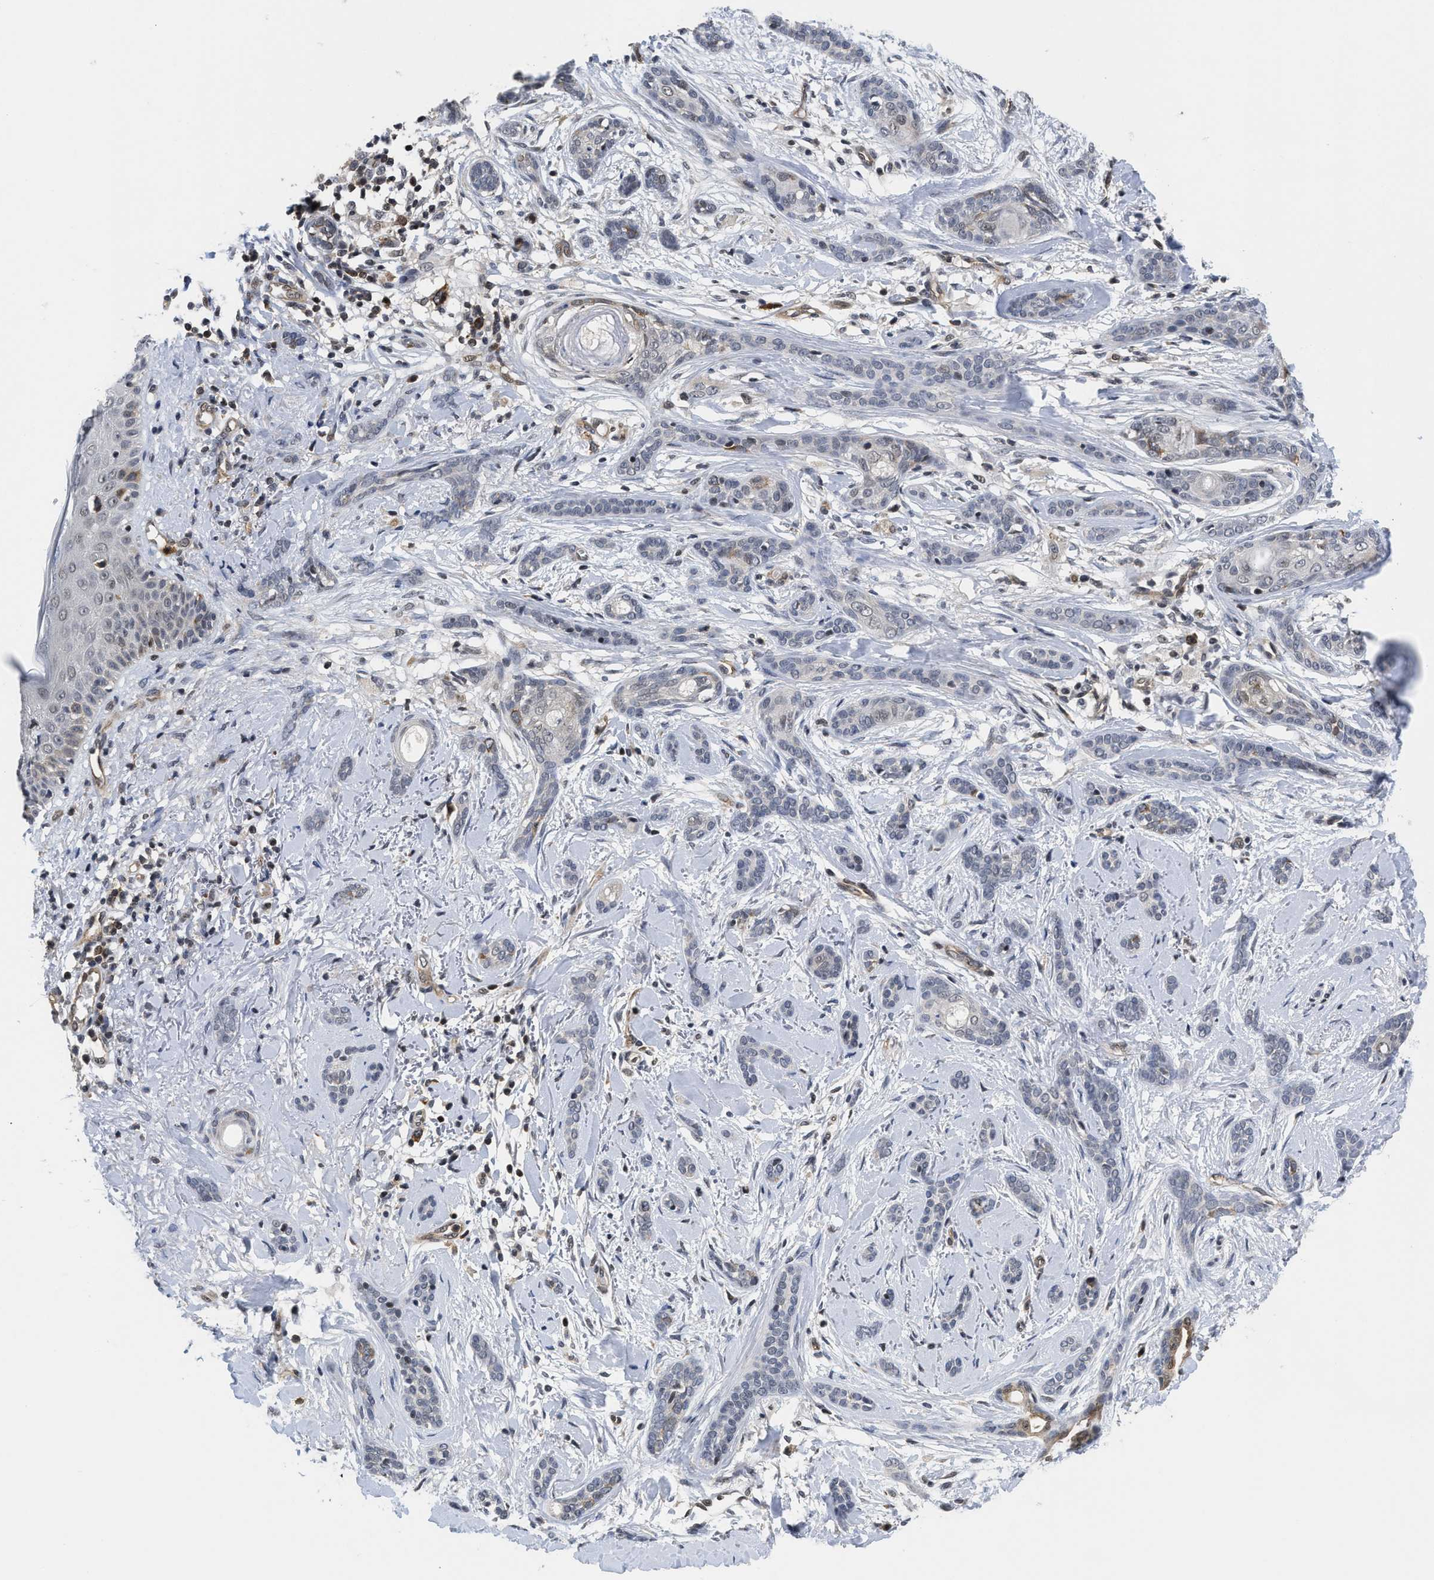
{"staining": {"intensity": "moderate", "quantity": "<25%", "location": "cytoplasmic/membranous"}, "tissue": "skin cancer", "cell_type": "Tumor cells", "image_type": "cancer", "snomed": [{"axis": "morphology", "description": "Basal cell carcinoma"}, {"axis": "morphology", "description": "Adnexal tumor, benign"}, {"axis": "topography", "description": "Skin"}], "caption": "High-magnification brightfield microscopy of skin cancer stained with DAB (3,3'-diaminobenzidine) (brown) and counterstained with hematoxylin (blue). tumor cells exhibit moderate cytoplasmic/membranous staining is present in approximately<25% of cells. The staining was performed using DAB to visualize the protein expression in brown, while the nuclei were stained in blue with hematoxylin (Magnification: 20x).", "gene": "HIF1A", "patient": {"sex": "female", "age": 42}}